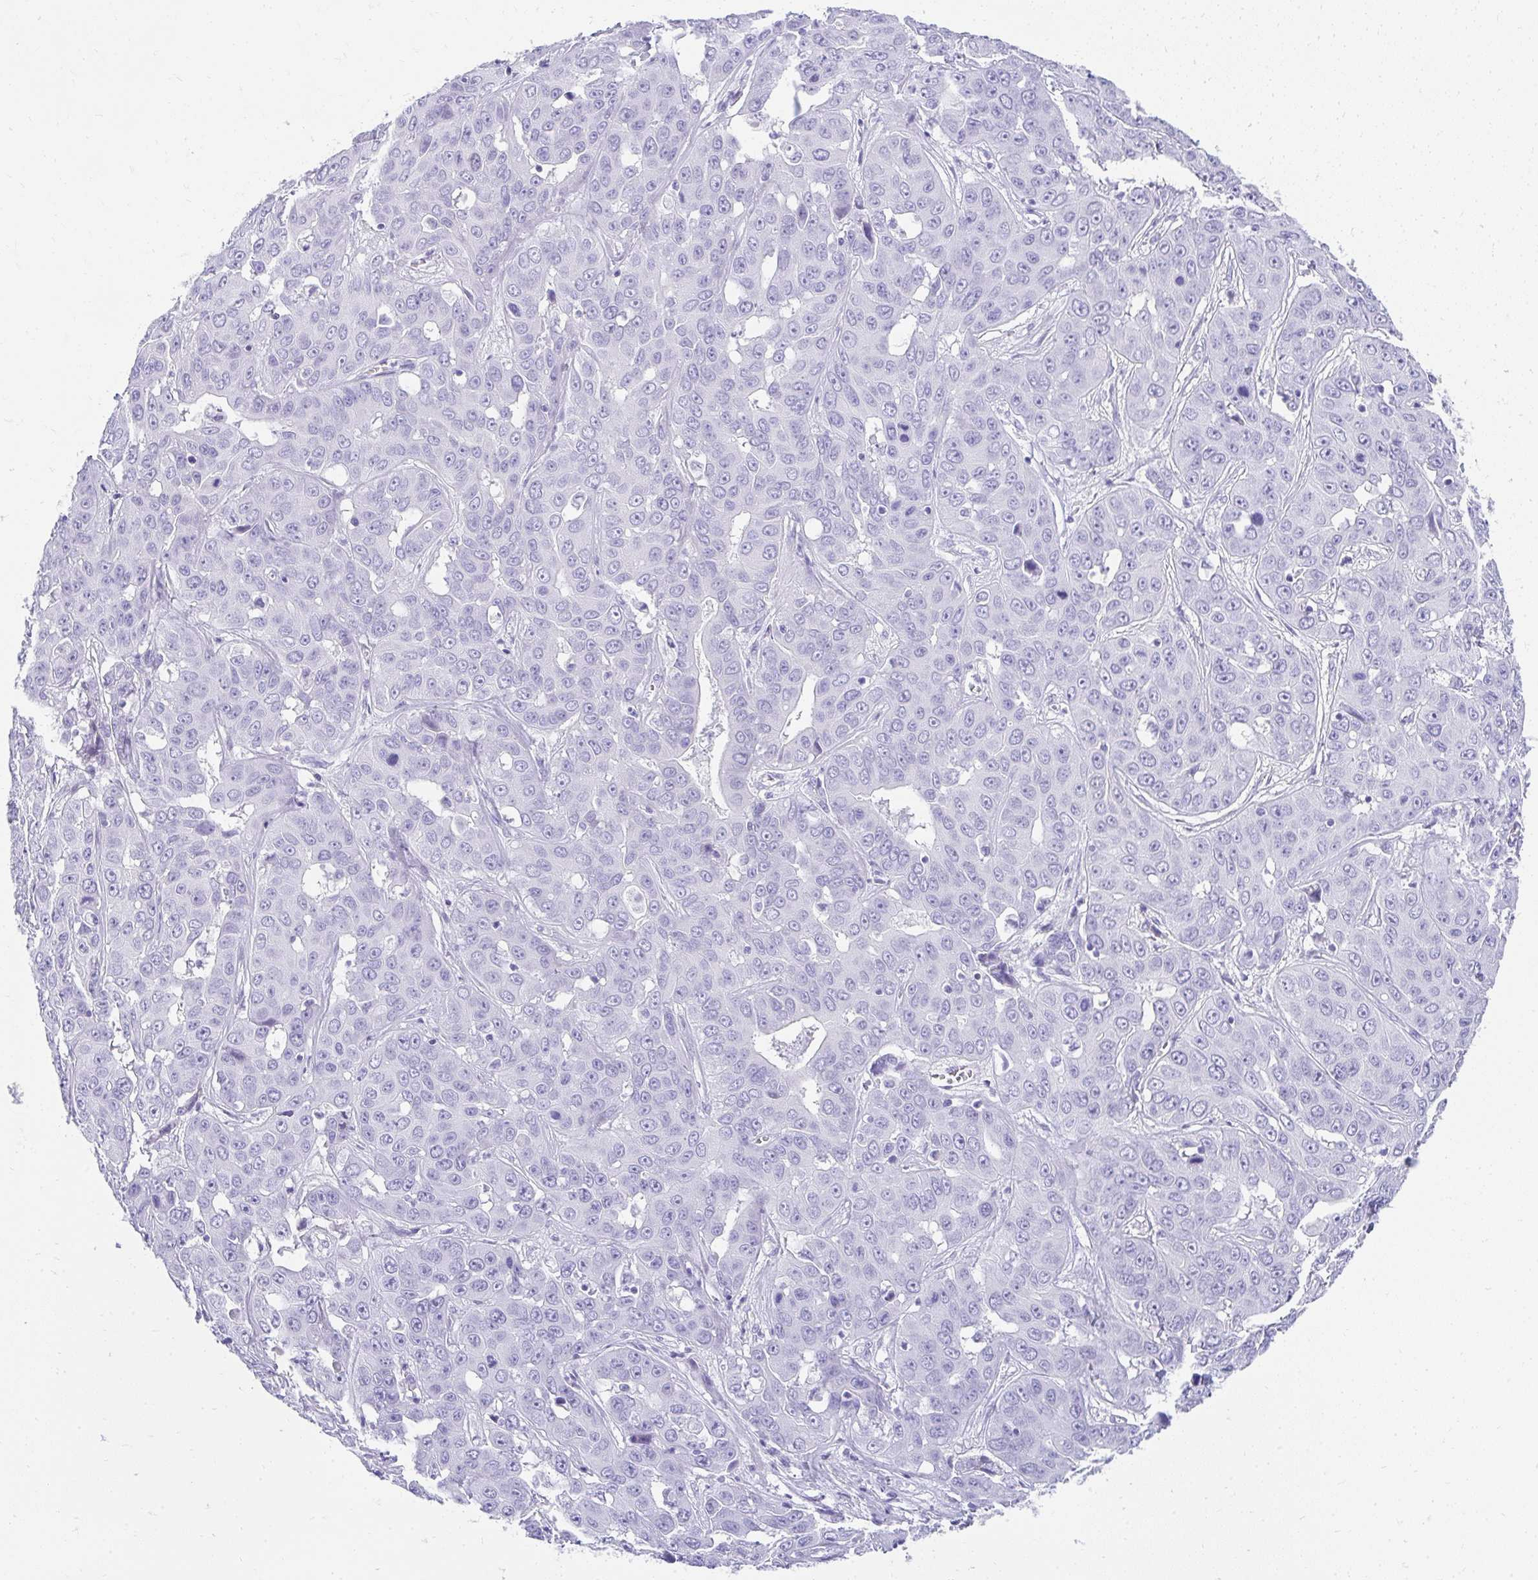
{"staining": {"intensity": "negative", "quantity": "none", "location": "none"}, "tissue": "liver cancer", "cell_type": "Tumor cells", "image_type": "cancer", "snomed": [{"axis": "morphology", "description": "Cholangiocarcinoma"}, {"axis": "topography", "description": "Liver"}], "caption": "The image exhibits no significant expression in tumor cells of liver cancer (cholangiocarcinoma).", "gene": "TNNT1", "patient": {"sex": "female", "age": 52}}